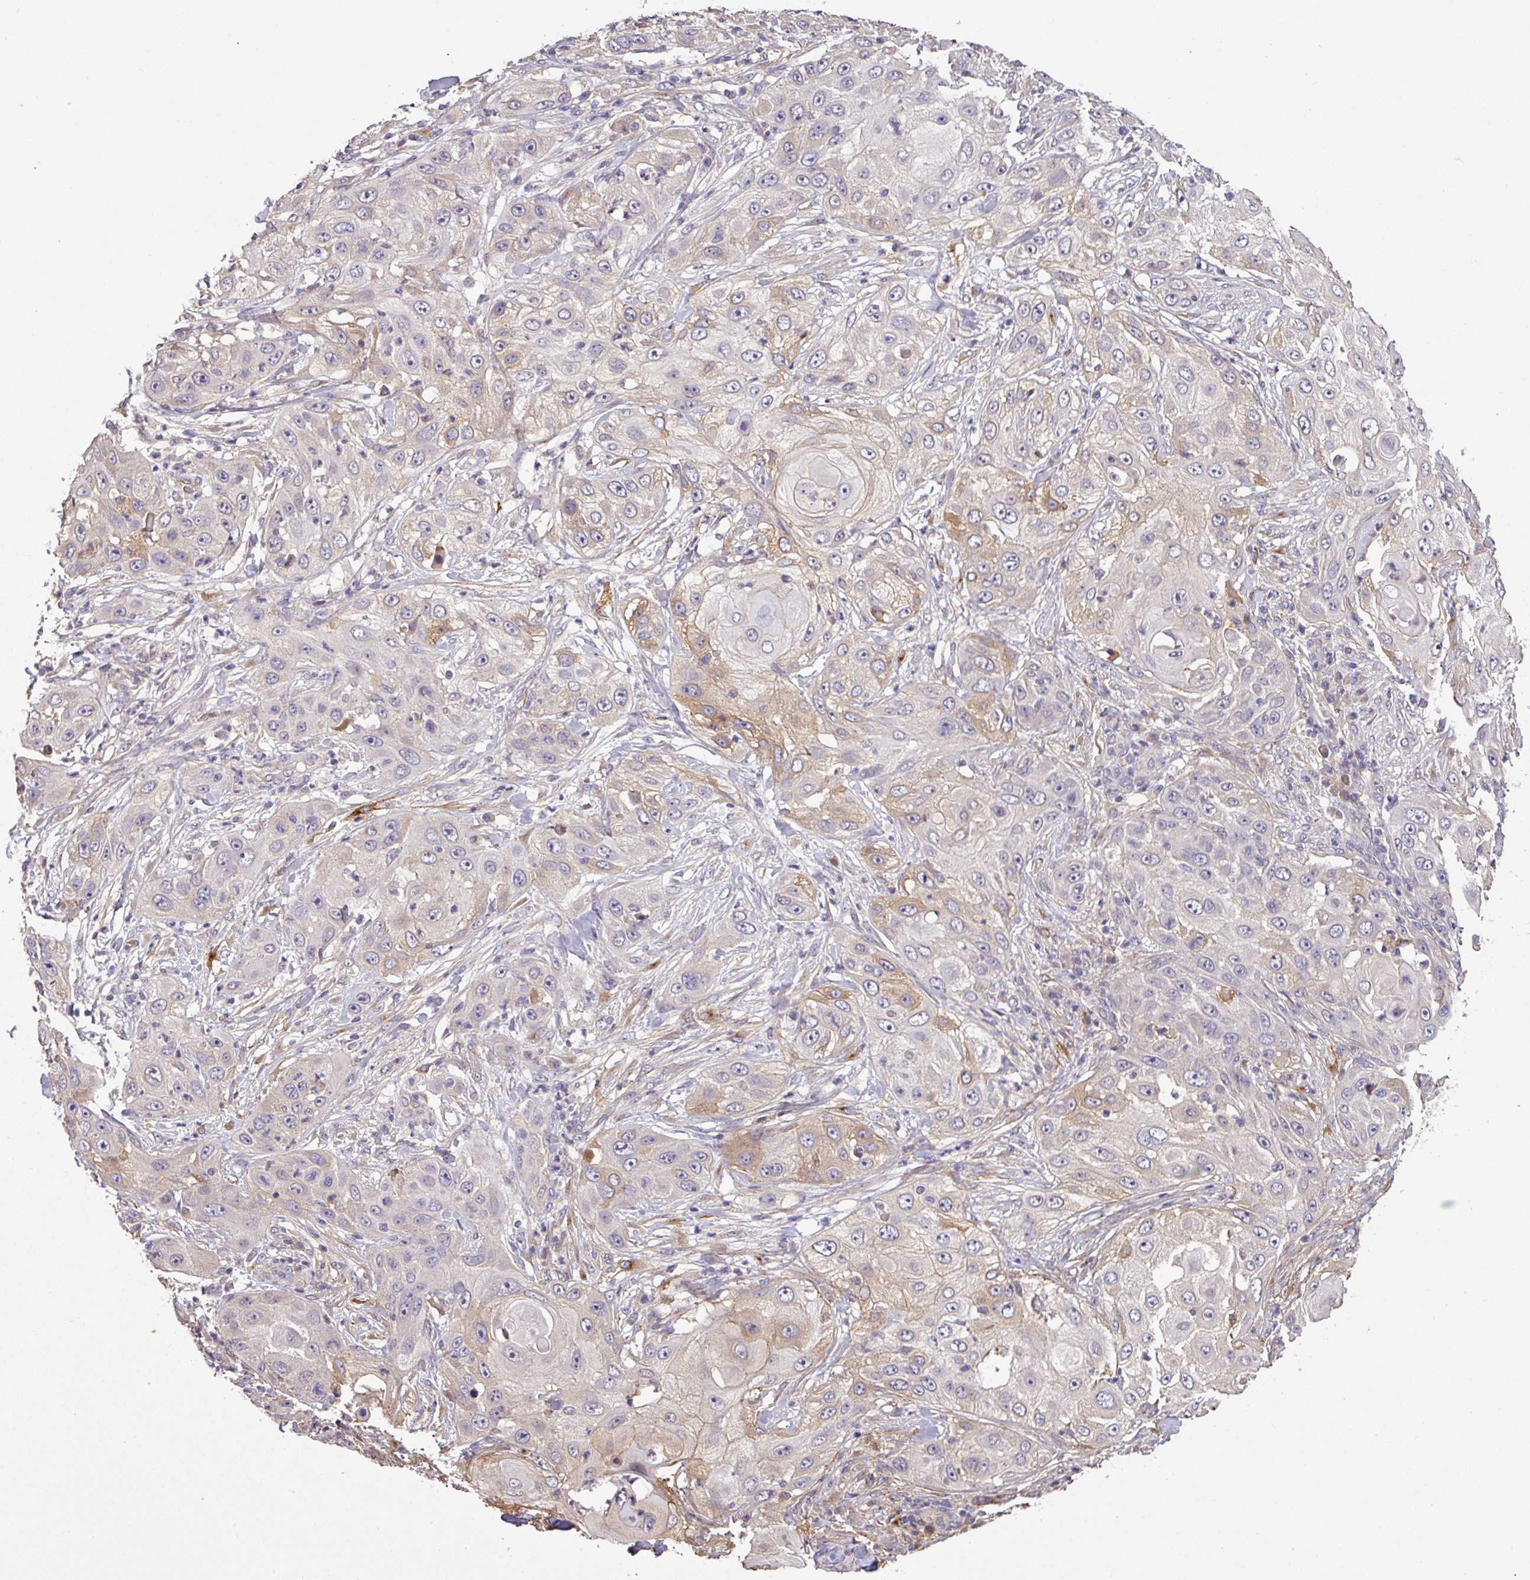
{"staining": {"intensity": "moderate", "quantity": "<25%", "location": "cytoplasmic/membranous"}, "tissue": "skin cancer", "cell_type": "Tumor cells", "image_type": "cancer", "snomed": [{"axis": "morphology", "description": "Squamous cell carcinoma, NOS"}, {"axis": "topography", "description": "Skin"}], "caption": "Skin cancer (squamous cell carcinoma) stained for a protein (brown) shows moderate cytoplasmic/membranous positive staining in about <25% of tumor cells.", "gene": "ISLR", "patient": {"sex": "female", "age": 44}}